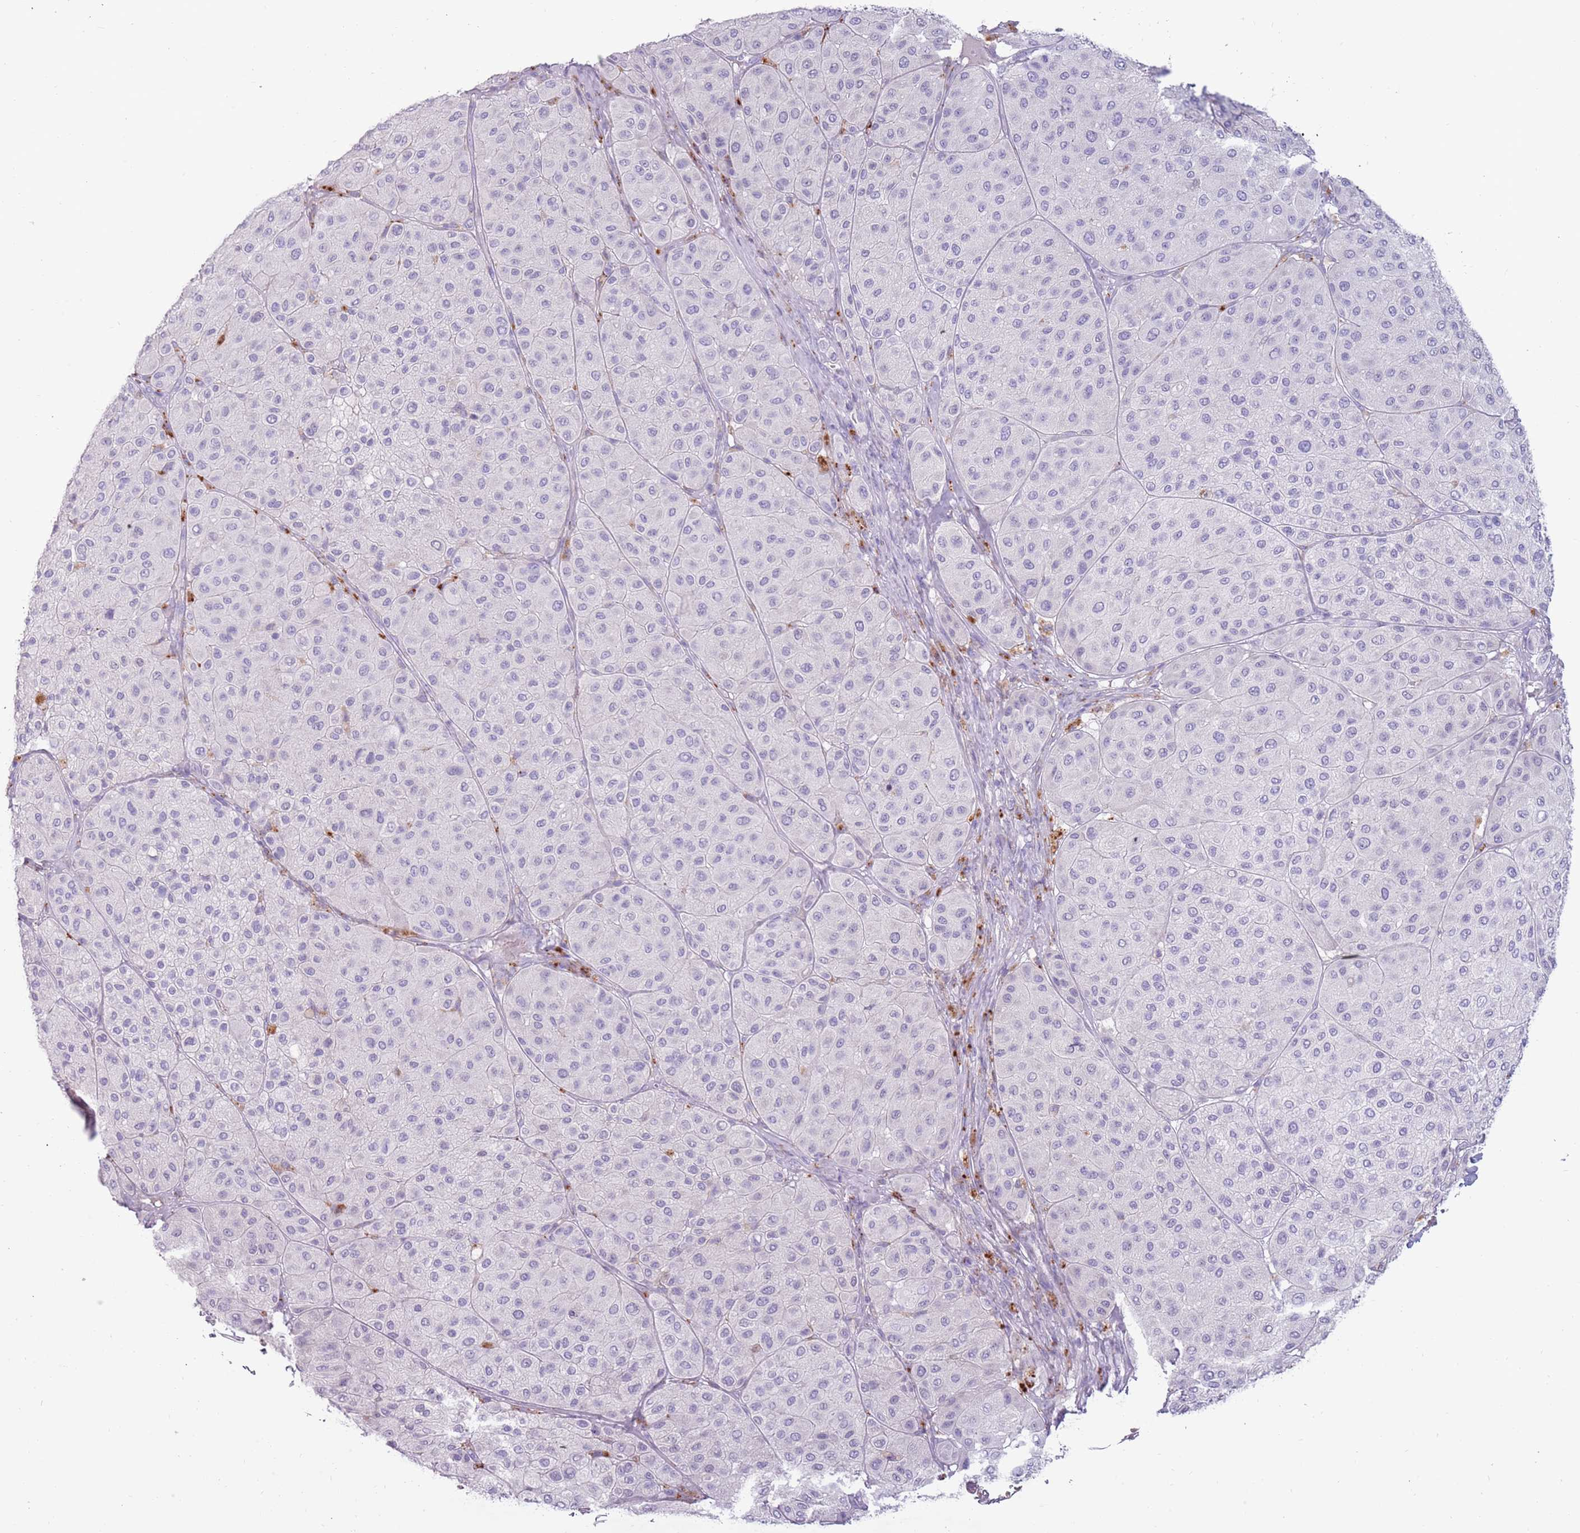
{"staining": {"intensity": "negative", "quantity": "none", "location": "none"}, "tissue": "melanoma", "cell_type": "Tumor cells", "image_type": "cancer", "snomed": [{"axis": "morphology", "description": "Malignant melanoma, Metastatic site"}, {"axis": "topography", "description": "Smooth muscle"}], "caption": "DAB (3,3'-diaminobenzidine) immunohistochemical staining of melanoma demonstrates no significant expression in tumor cells.", "gene": "NWD2", "patient": {"sex": "male", "age": 41}}